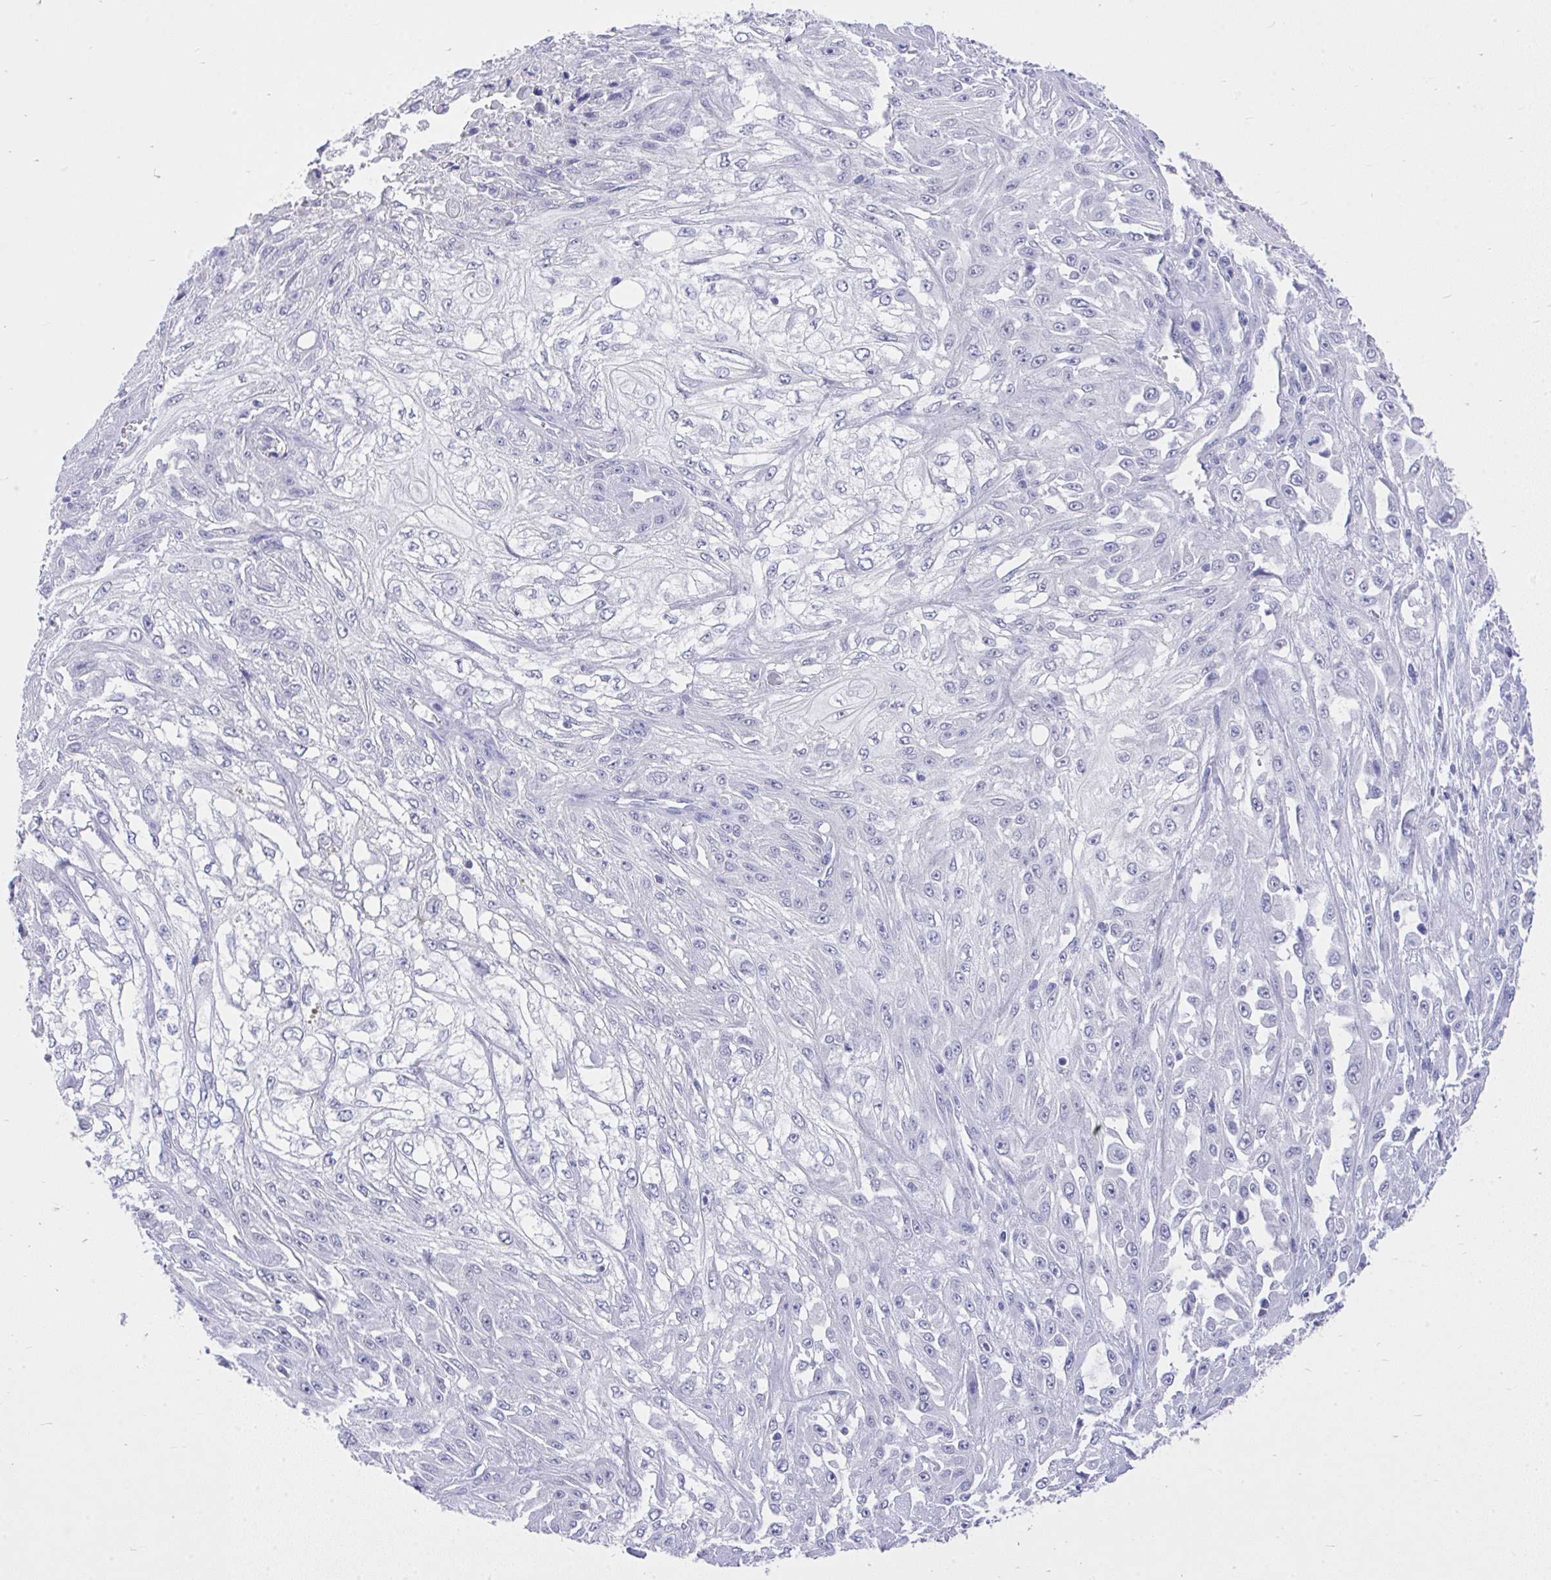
{"staining": {"intensity": "negative", "quantity": "none", "location": "none"}, "tissue": "skin cancer", "cell_type": "Tumor cells", "image_type": "cancer", "snomed": [{"axis": "morphology", "description": "Squamous cell carcinoma, NOS"}, {"axis": "morphology", "description": "Squamous cell carcinoma, metastatic, NOS"}, {"axis": "topography", "description": "Skin"}, {"axis": "topography", "description": "Lymph node"}], "caption": "Human squamous cell carcinoma (skin) stained for a protein using immunohistochemistry displays no positivity in tumor cells.", "gene": "MS4A12", "patient": {"sex": "male", "age": 75}}